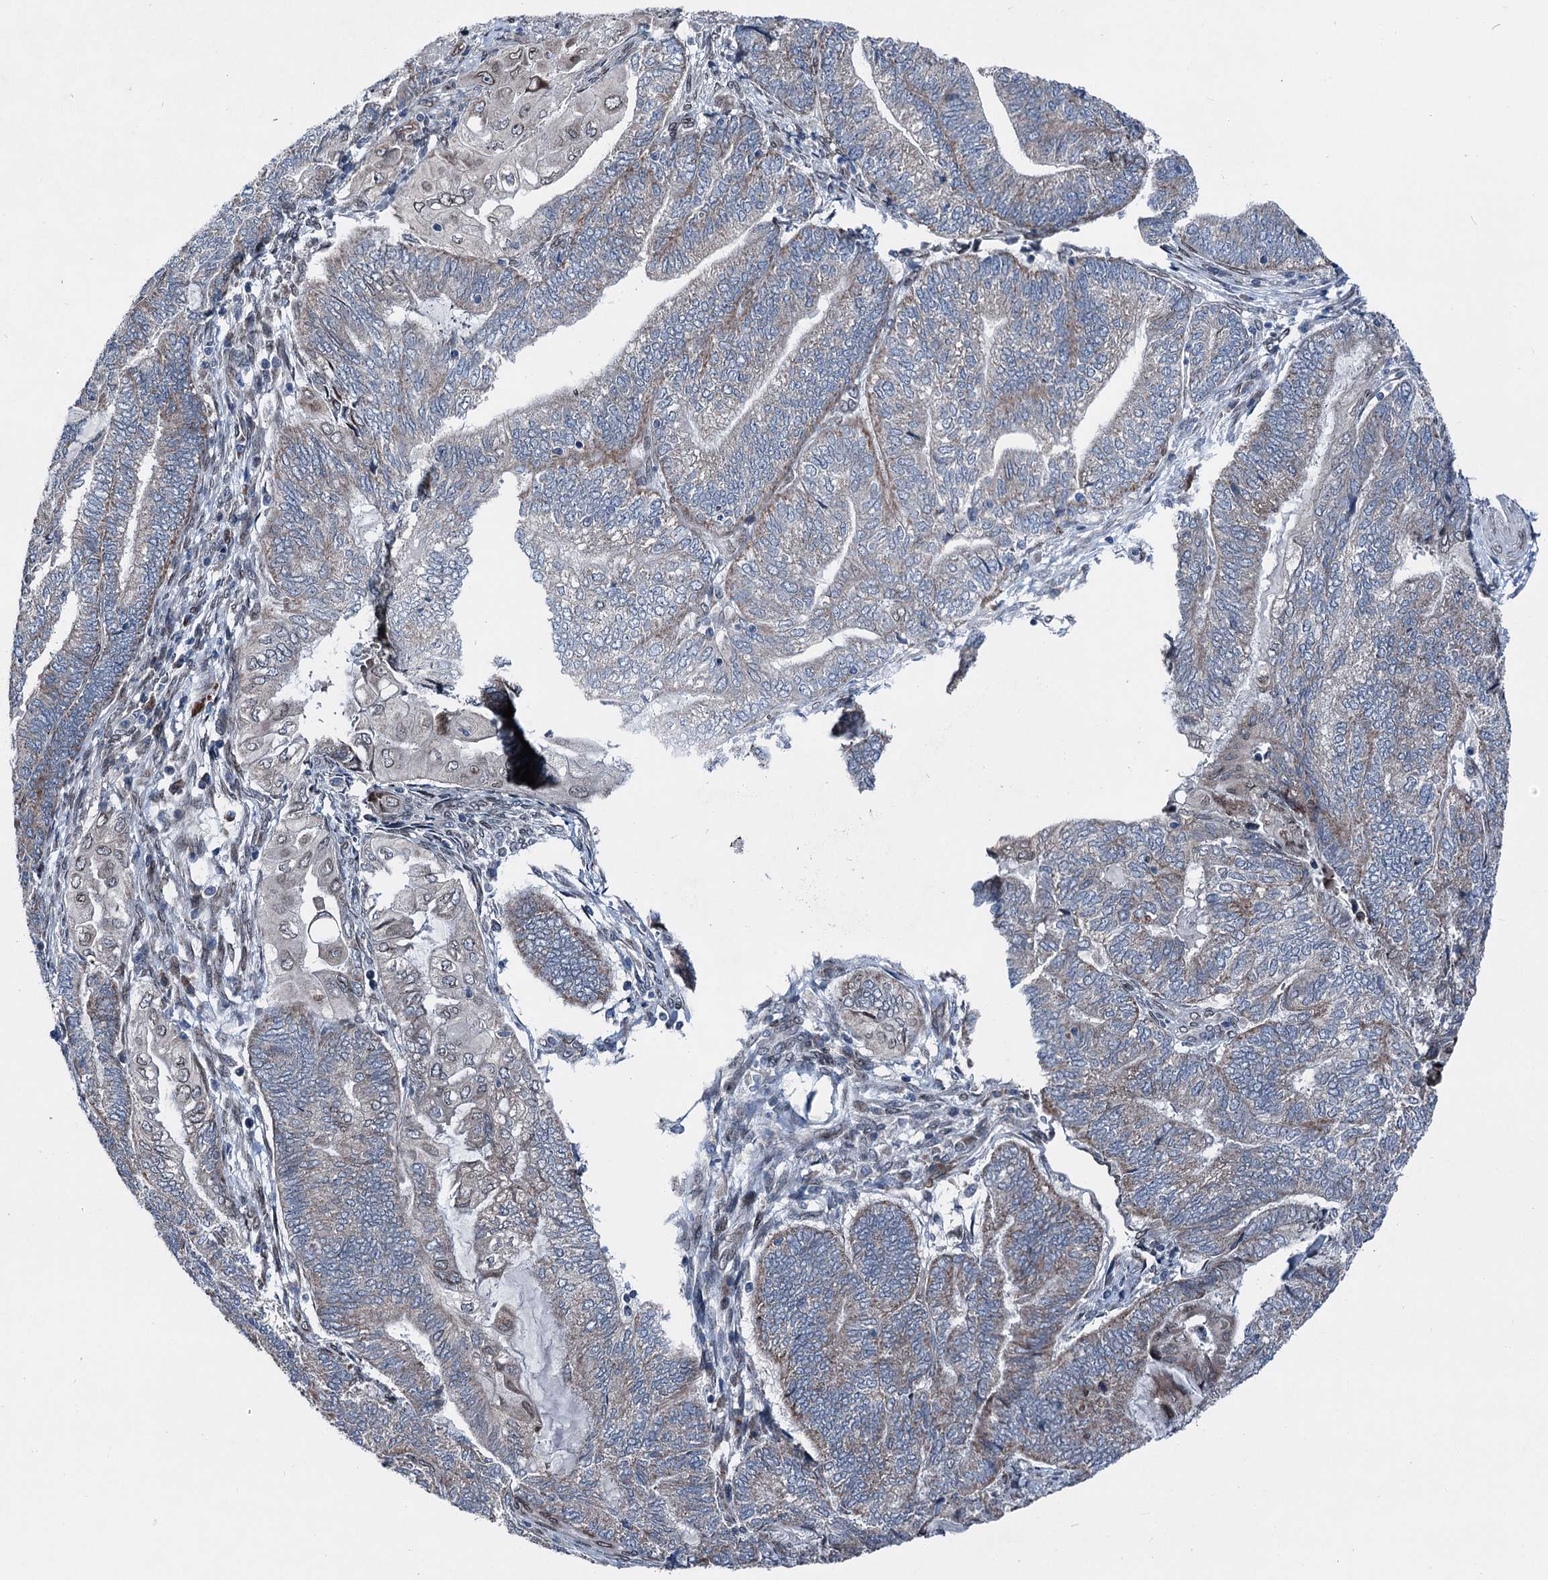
{"staining": {"intensity": "weak", "quantity": "25%-75%", "location": "cytoplasmic/membranous"}, "tissue": "endometrial cancer", "cell_type": "Tumor cells", "image_type": "cancer", "snomed": [{"axis": "morphology", "description": "Adenocarcinoma, NOS"}, {"axis": "topography", "description": "Uterus"}, {"axis": "topography", "description": "Endometrium"}], "caption": "Immunohistochemistry (IHC) of human endometrial adenocarcinoma reveals low levels of weak cytoplasmic/membranous positivity in approximately 25%-75% of tumor cells.", "gene": "MRPL14", "patient": {"sex": "female", "age": 70}}